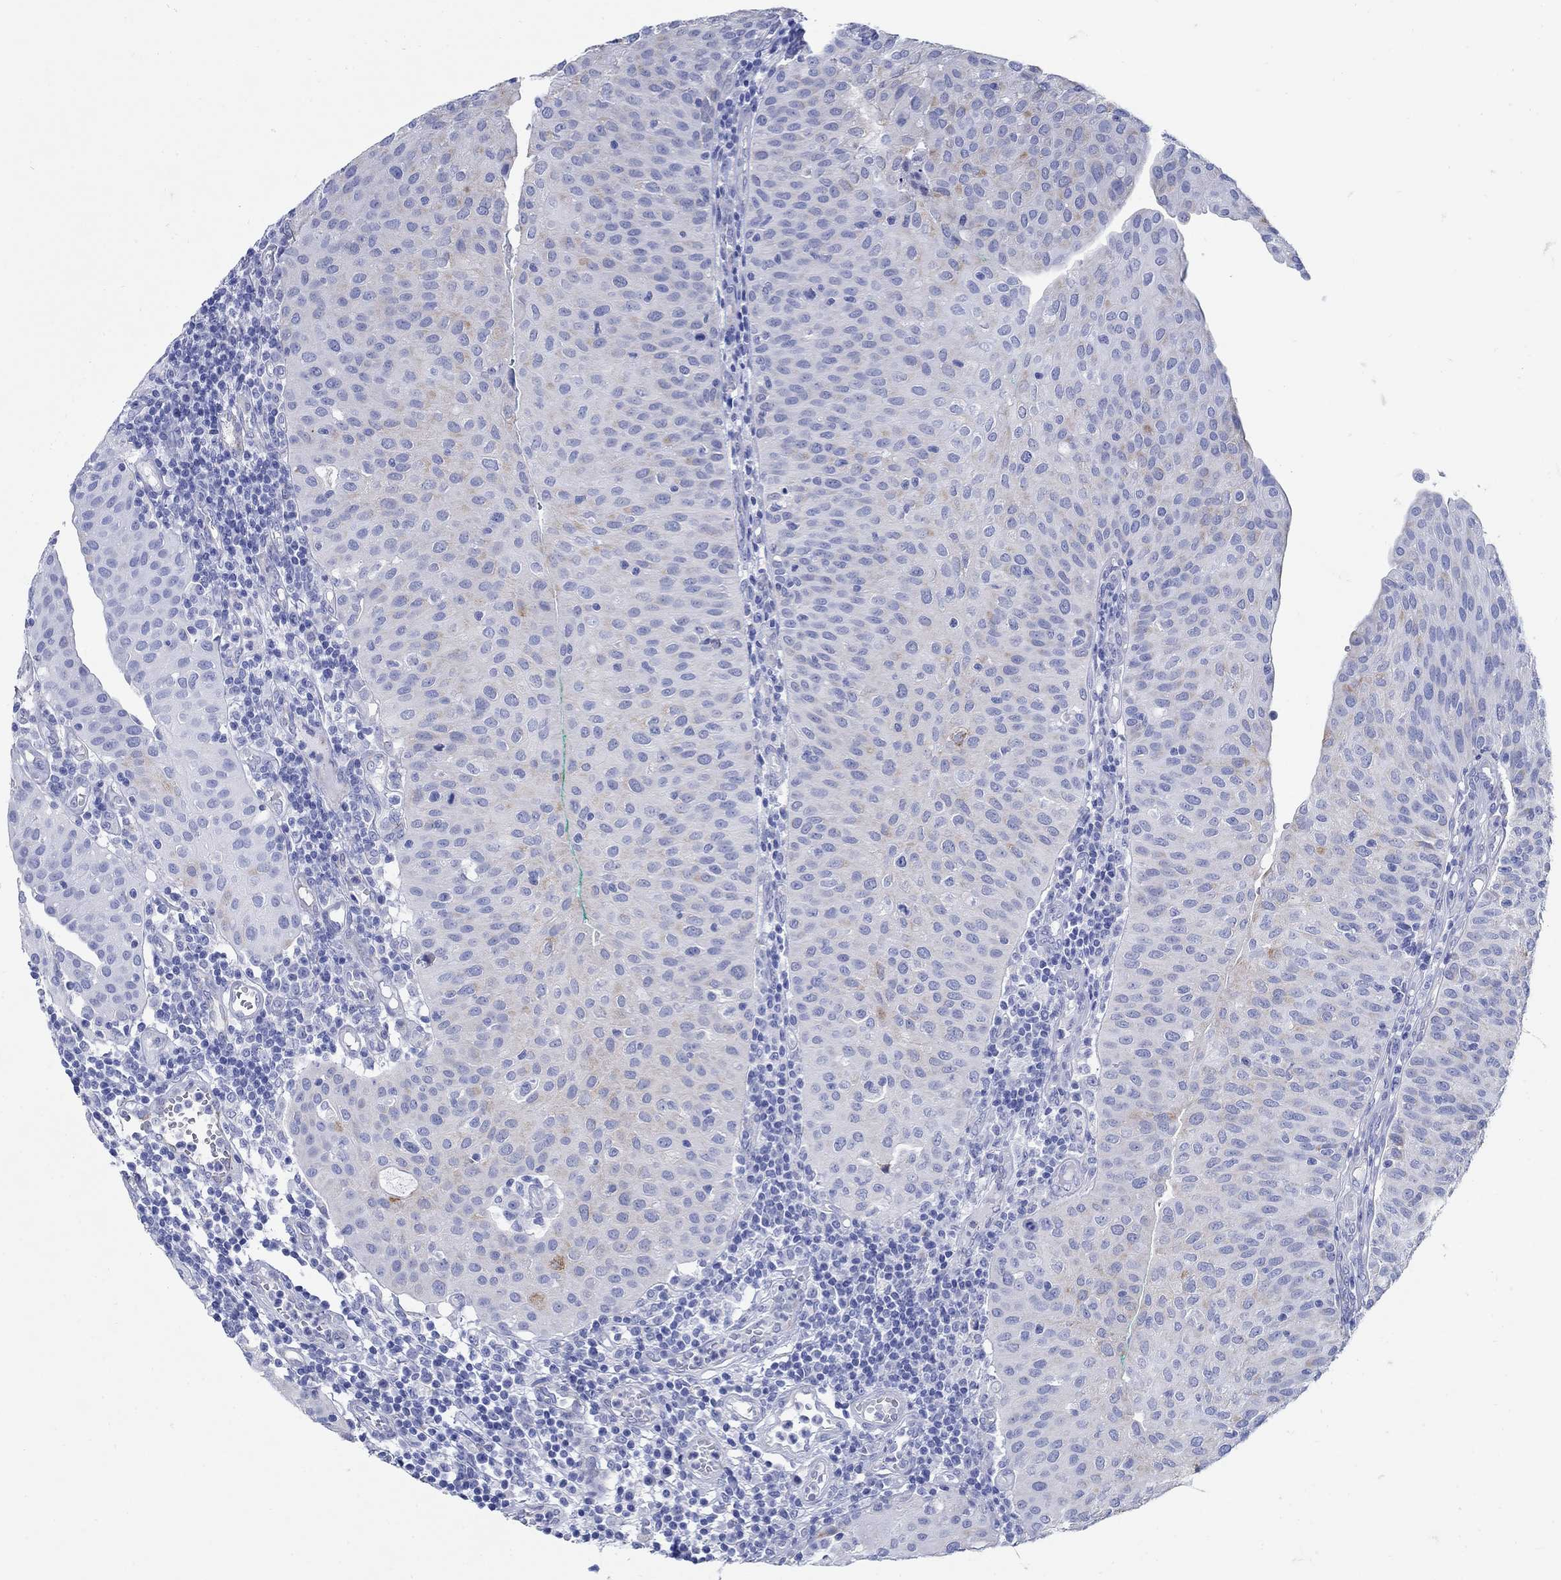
{"staining": {"intensity": "negative", "quantity": "none", "location": "none"}, "tissue": "urothelial cancer", "cell_type": "Tumor cells", "image_type": "cancer", "snomed": [{"axis": "morphology", "description": "Urothelial carcinoma, Low grade"}, {"axis": "topography", "description": "Urinary bladder"}], "caption": "Urothelial carcinoma (low-grade) was stained to show a protein in brown. There is no significant expression in tumor cells. The staining was performed using DAB to visualize the protein expression in brown, while the nuclei were stained in blue with hematoxylin (Magnification: 20x).", "gene": "ZDHHC14", "patient": {"sex": "male", "age": 54}}